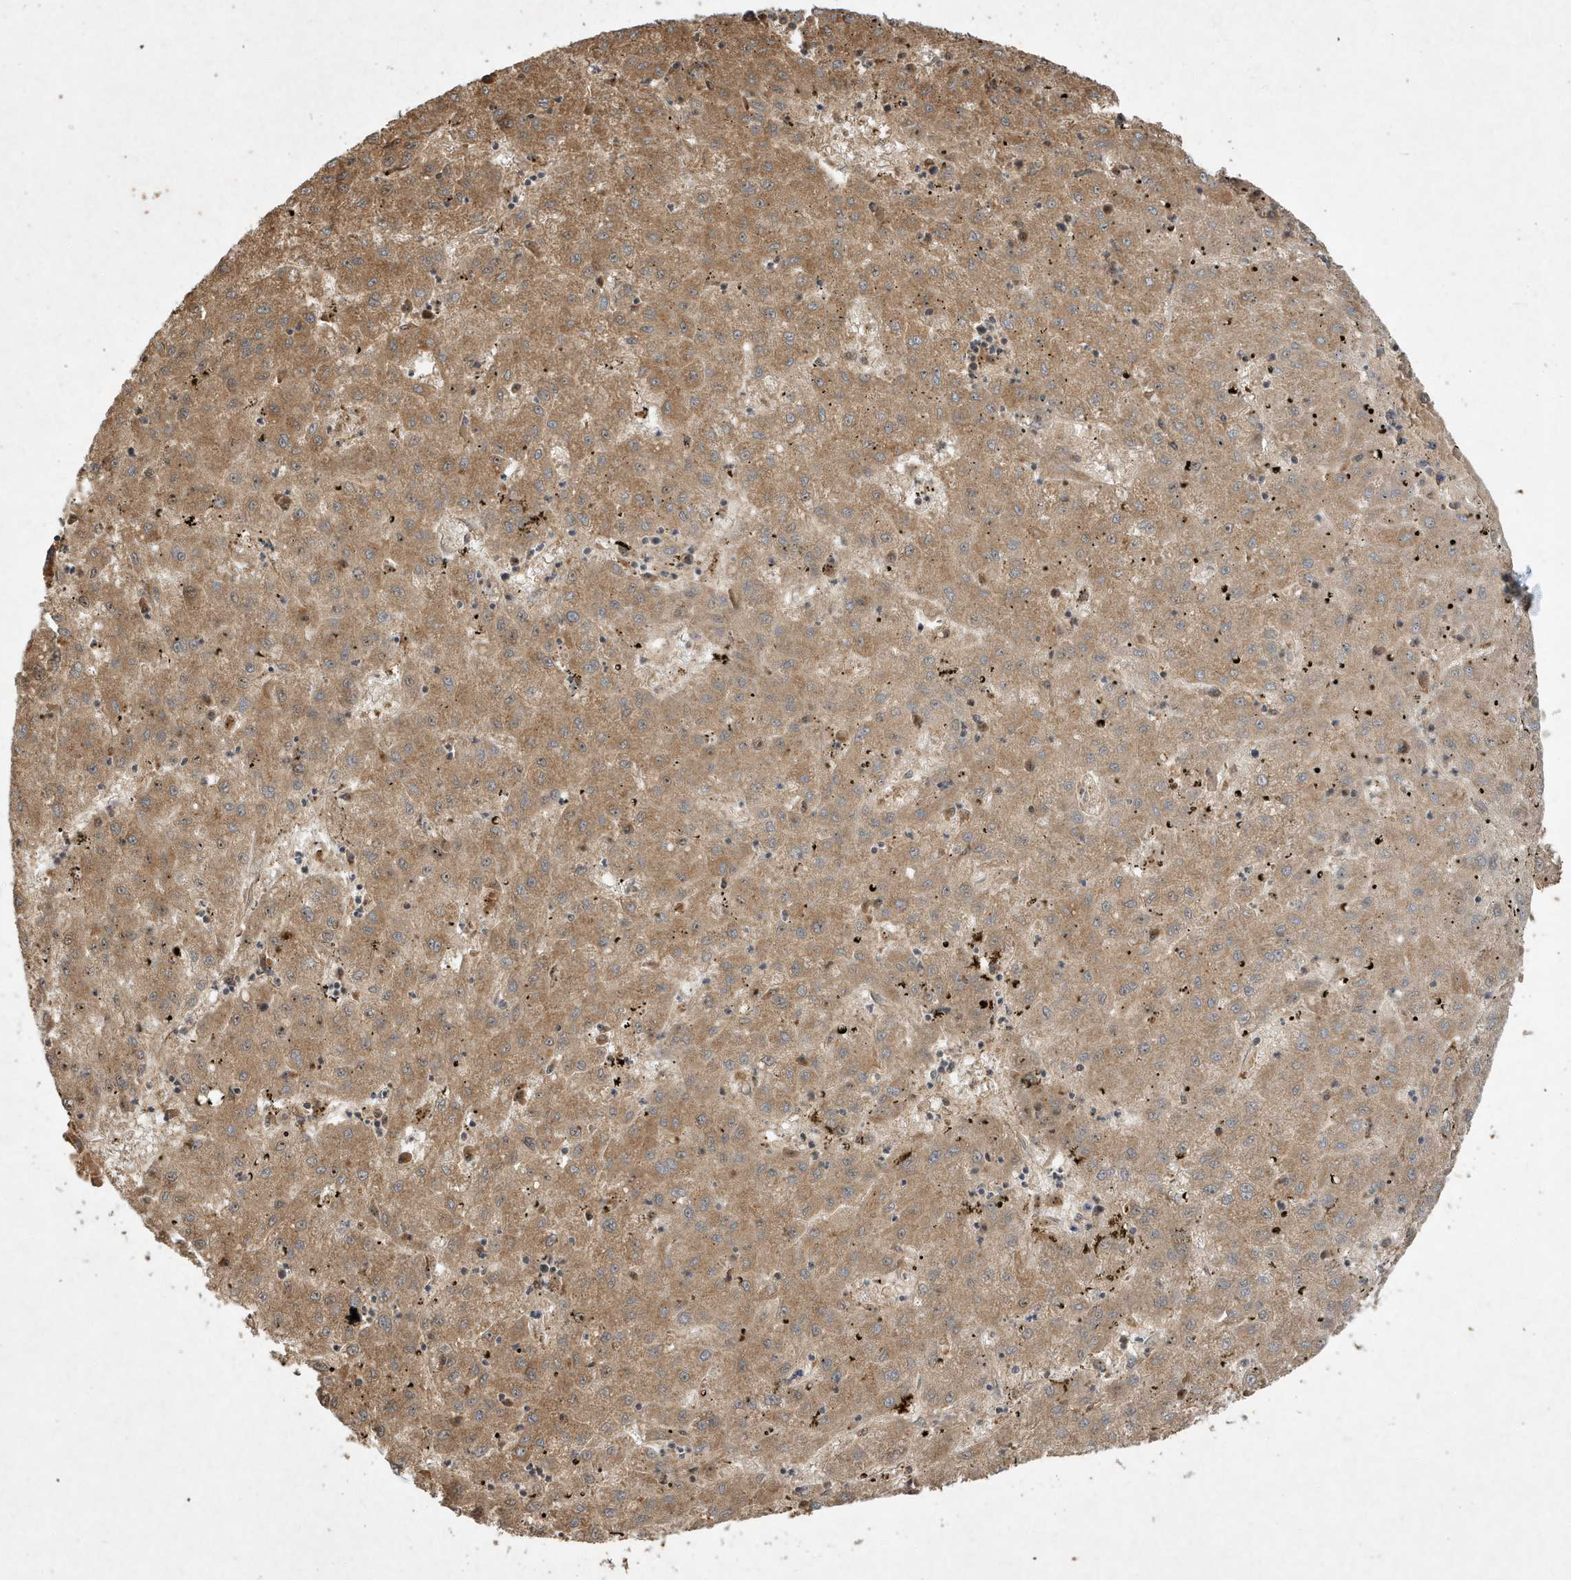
{"staining": {"intensity": "moderate", "quantity": ">75%", "location": "cytoplasmic/membranous"}, "tissue": "liver cancer", "cell_type": "Tumor cells", "image_type": "cancer", "snomed": [{"axis": "morphology", "description": "Carcinoma, Hepatocellular, NOS"}, {"axis": "topography", "description": "Liver"}], "caption": "About >75% of tumor cells in human hepatocellular carcinoma (liver) reveal moderate cytoplasmic/membranous protein staining as visualized by brown immunohistochemical staining.", "gene": "ABCB9", "patient": {"sex": "male", "age": 72}}